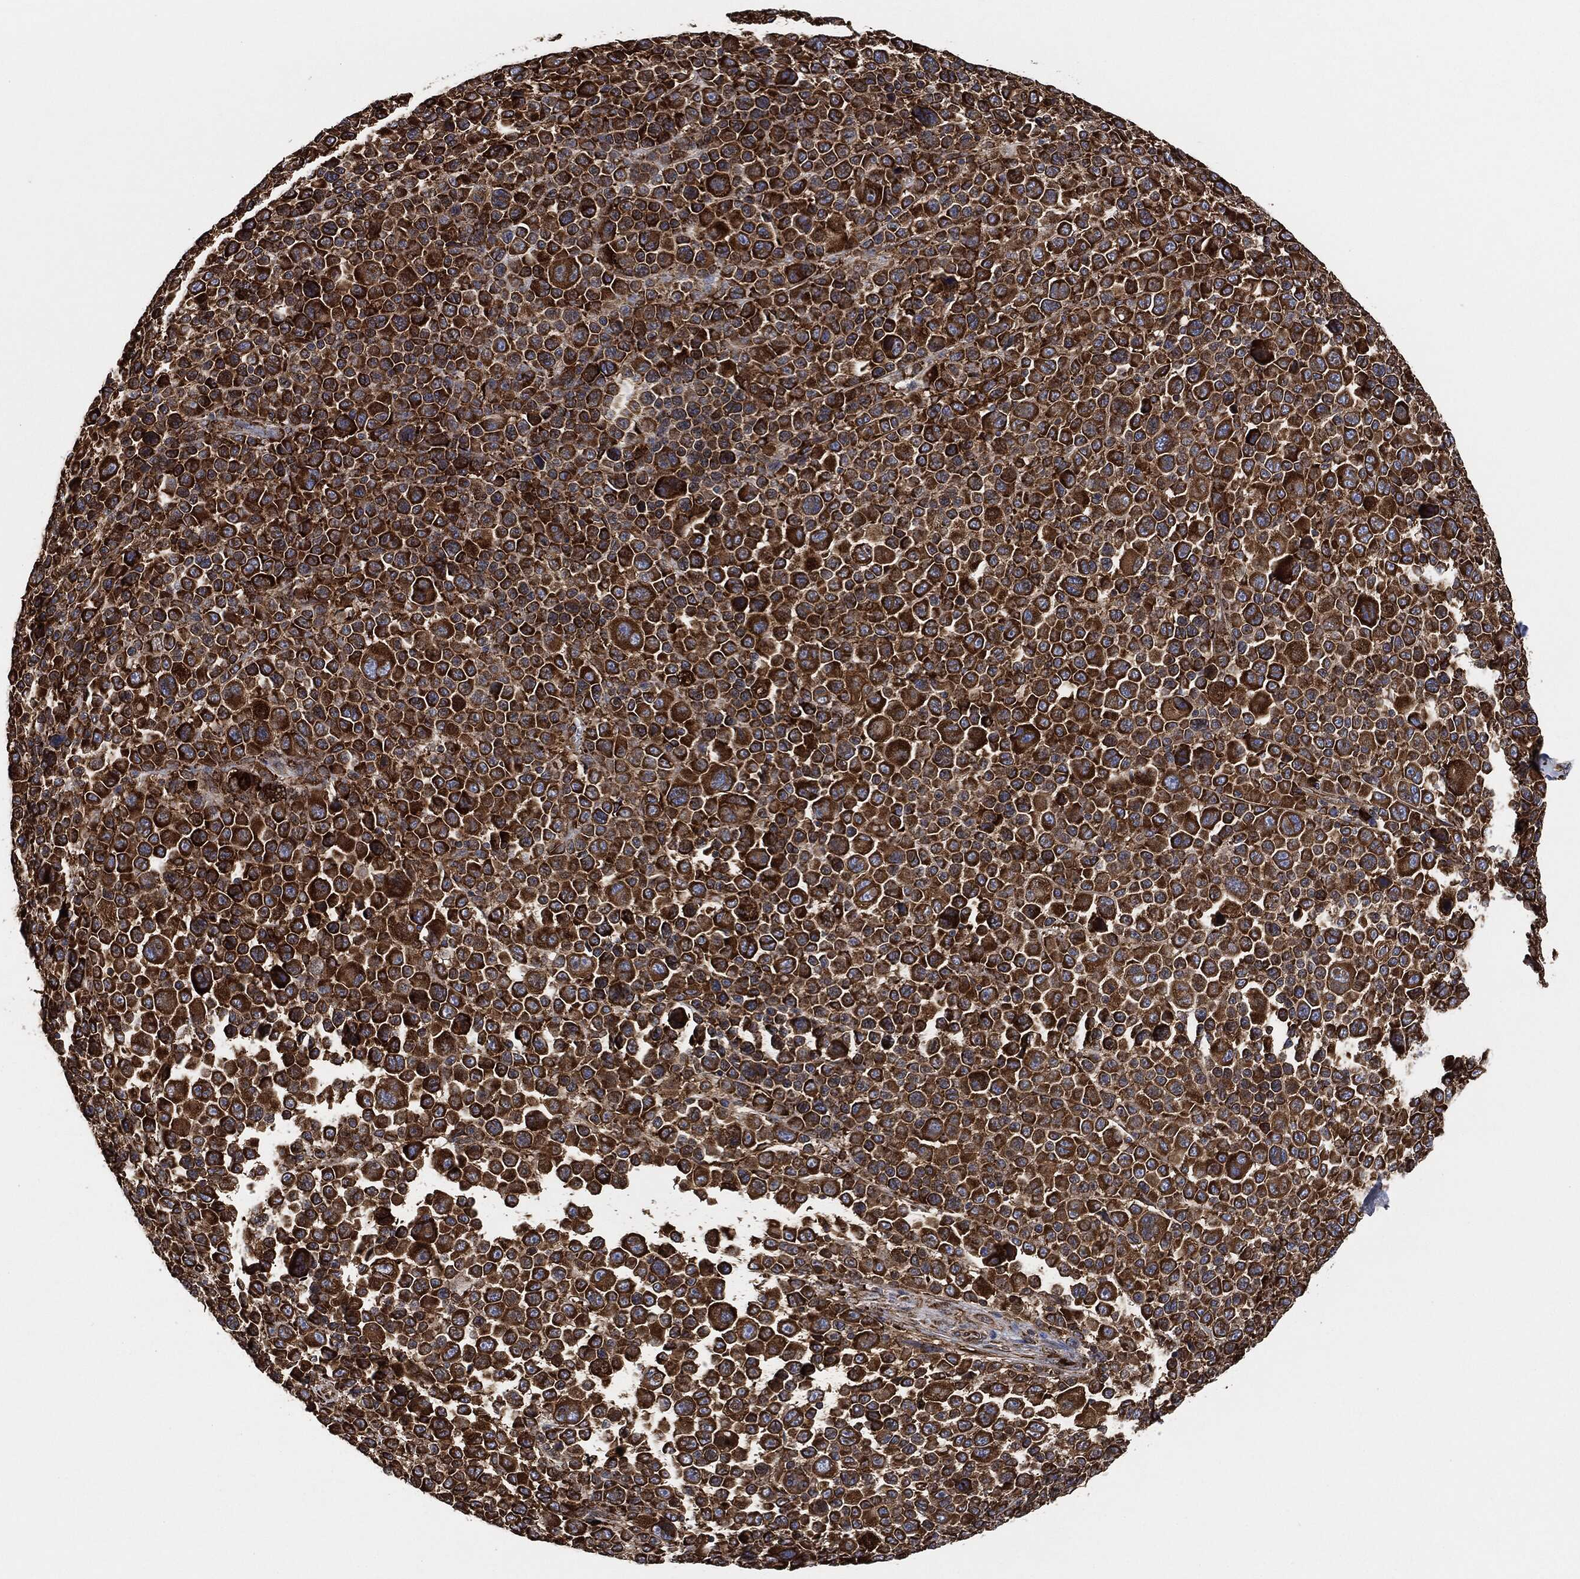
{"staining": {"intensity": "strong", "quantity": ">75%", "location": "cytoplasmic/membranous"}, "tissue": "melanoma", "cell_type": "Tumor cells", "image_type": "cancer", "snomed": [{"axis": "morphology", "description": "Malignant melanoma, NOS"}, {"axis": "topography", "description": "Skin"}], "caption": "Immunohistochemistry (IHC) staining of melanoma, which displays high levels of strong cytoplasmic/membranous expression in about >75% of tumor cells indicating strong cytoplasmic/membranous protein staining. The staining was performed using DAB (3,3'-diaminobenzidine) (brown) for protein detection and nuclei were counterstained in hematoxylin (blue).", "gene": "AMFR", "patient": {"sex": "female", "age": 57}}